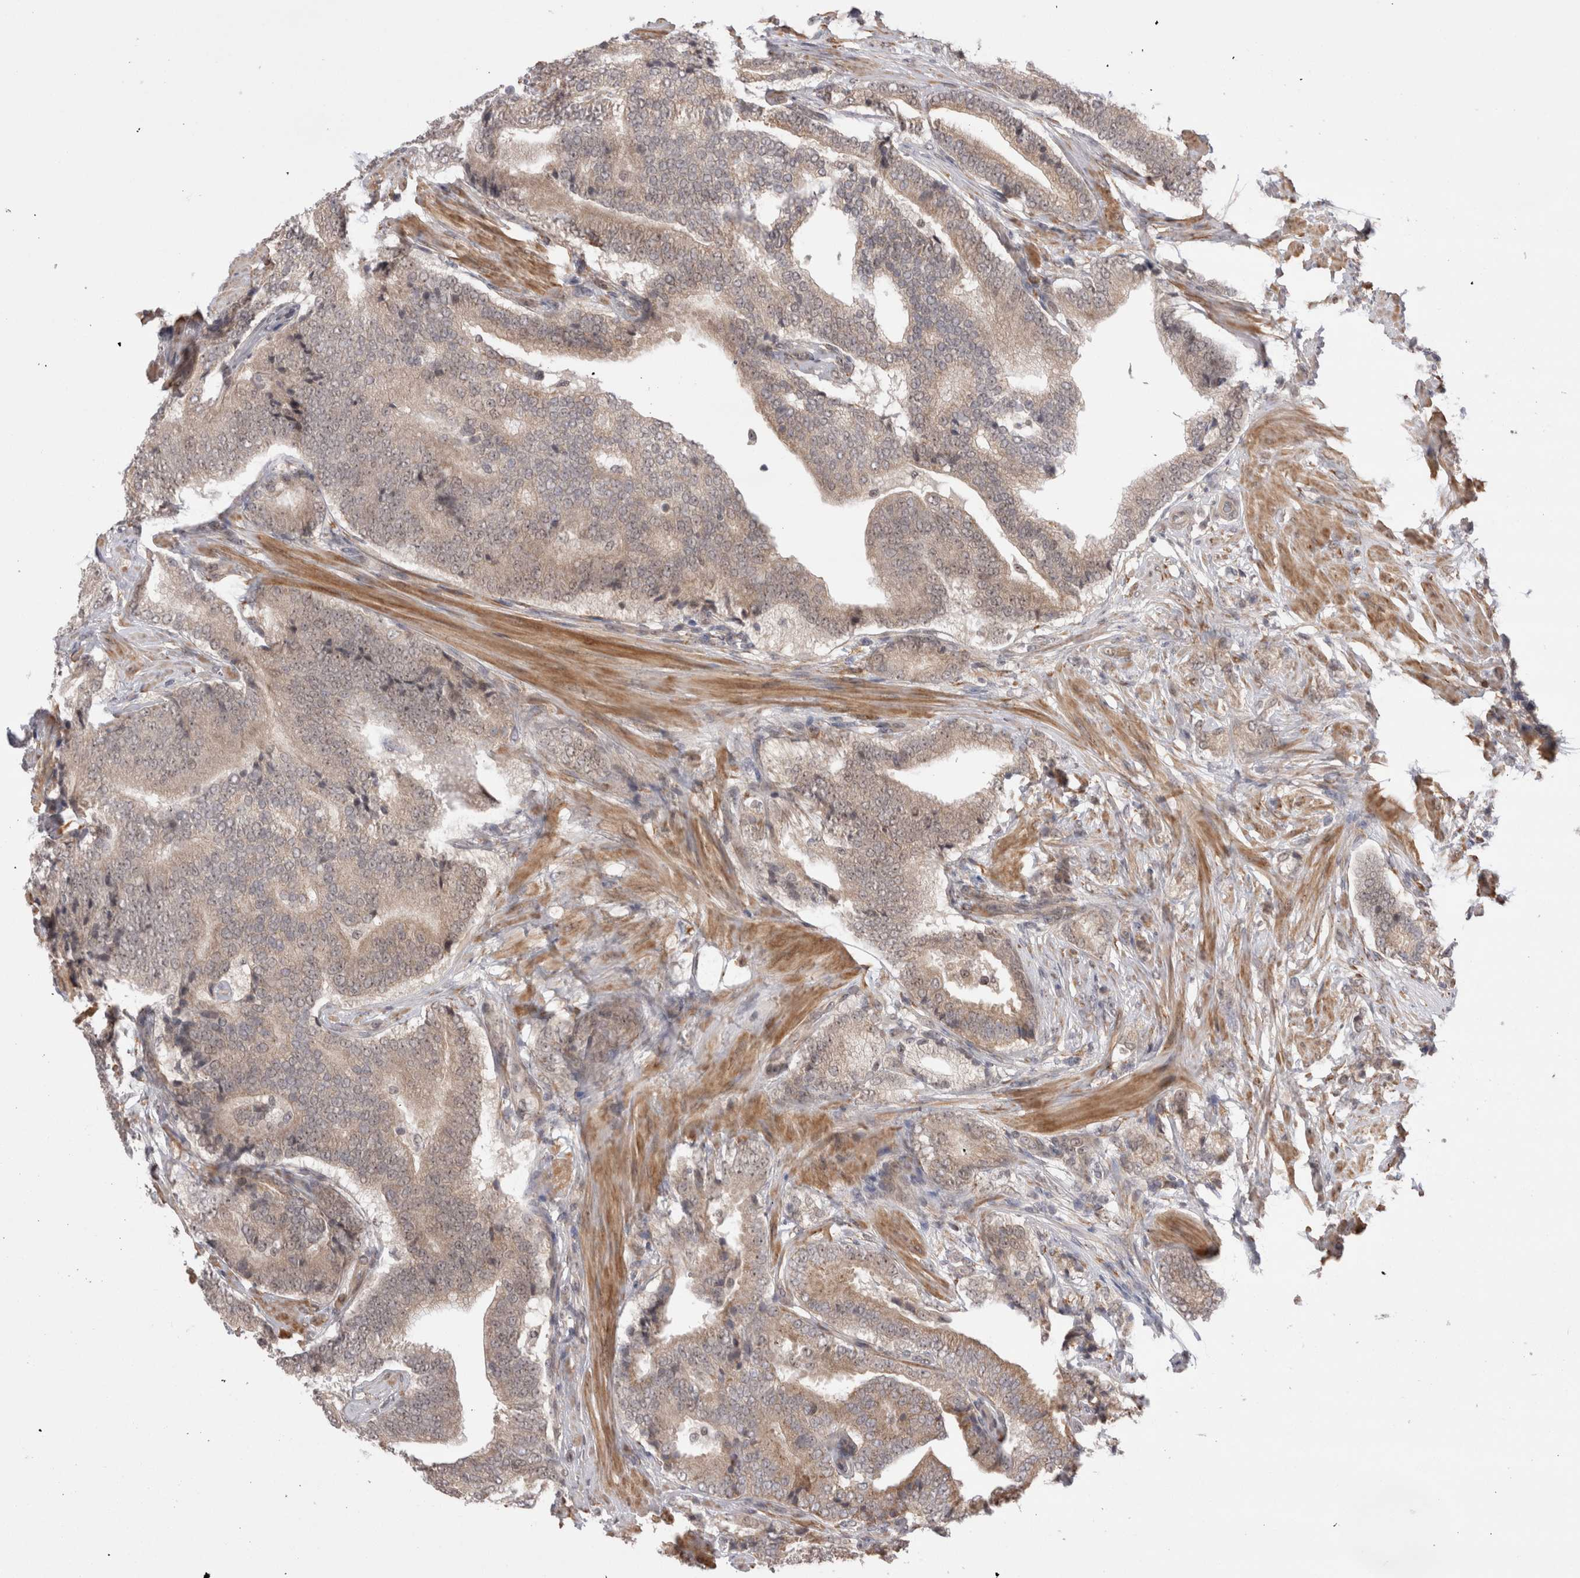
{"staining": {"intensity": "weak", "quantity": ">75%", "location": "cytoplasmic/membranous,nuclear"}, "tissue": "prostate cancer", "cell_type": "Tumor cells", "image_type": "cancer", "snomed": [{"axis": "morphology", "description": "Adenocarcinoma, High grade"}, {"axis": "topography", "description": "Prostate"}], "caption": "DAB (3,3'-diaminobenzidine) immunohistochemical staining of human prostate cancer (high-grade adenocarcinoma) displays weak cytoplasmic/membranous and nuclear protein expression in about >75% of tumor cells. (DAB = brown stain, brightfield microscopy at high magnification).", "gene": "EXOSC4", "patient": {"sex": "male", "age": 55}}